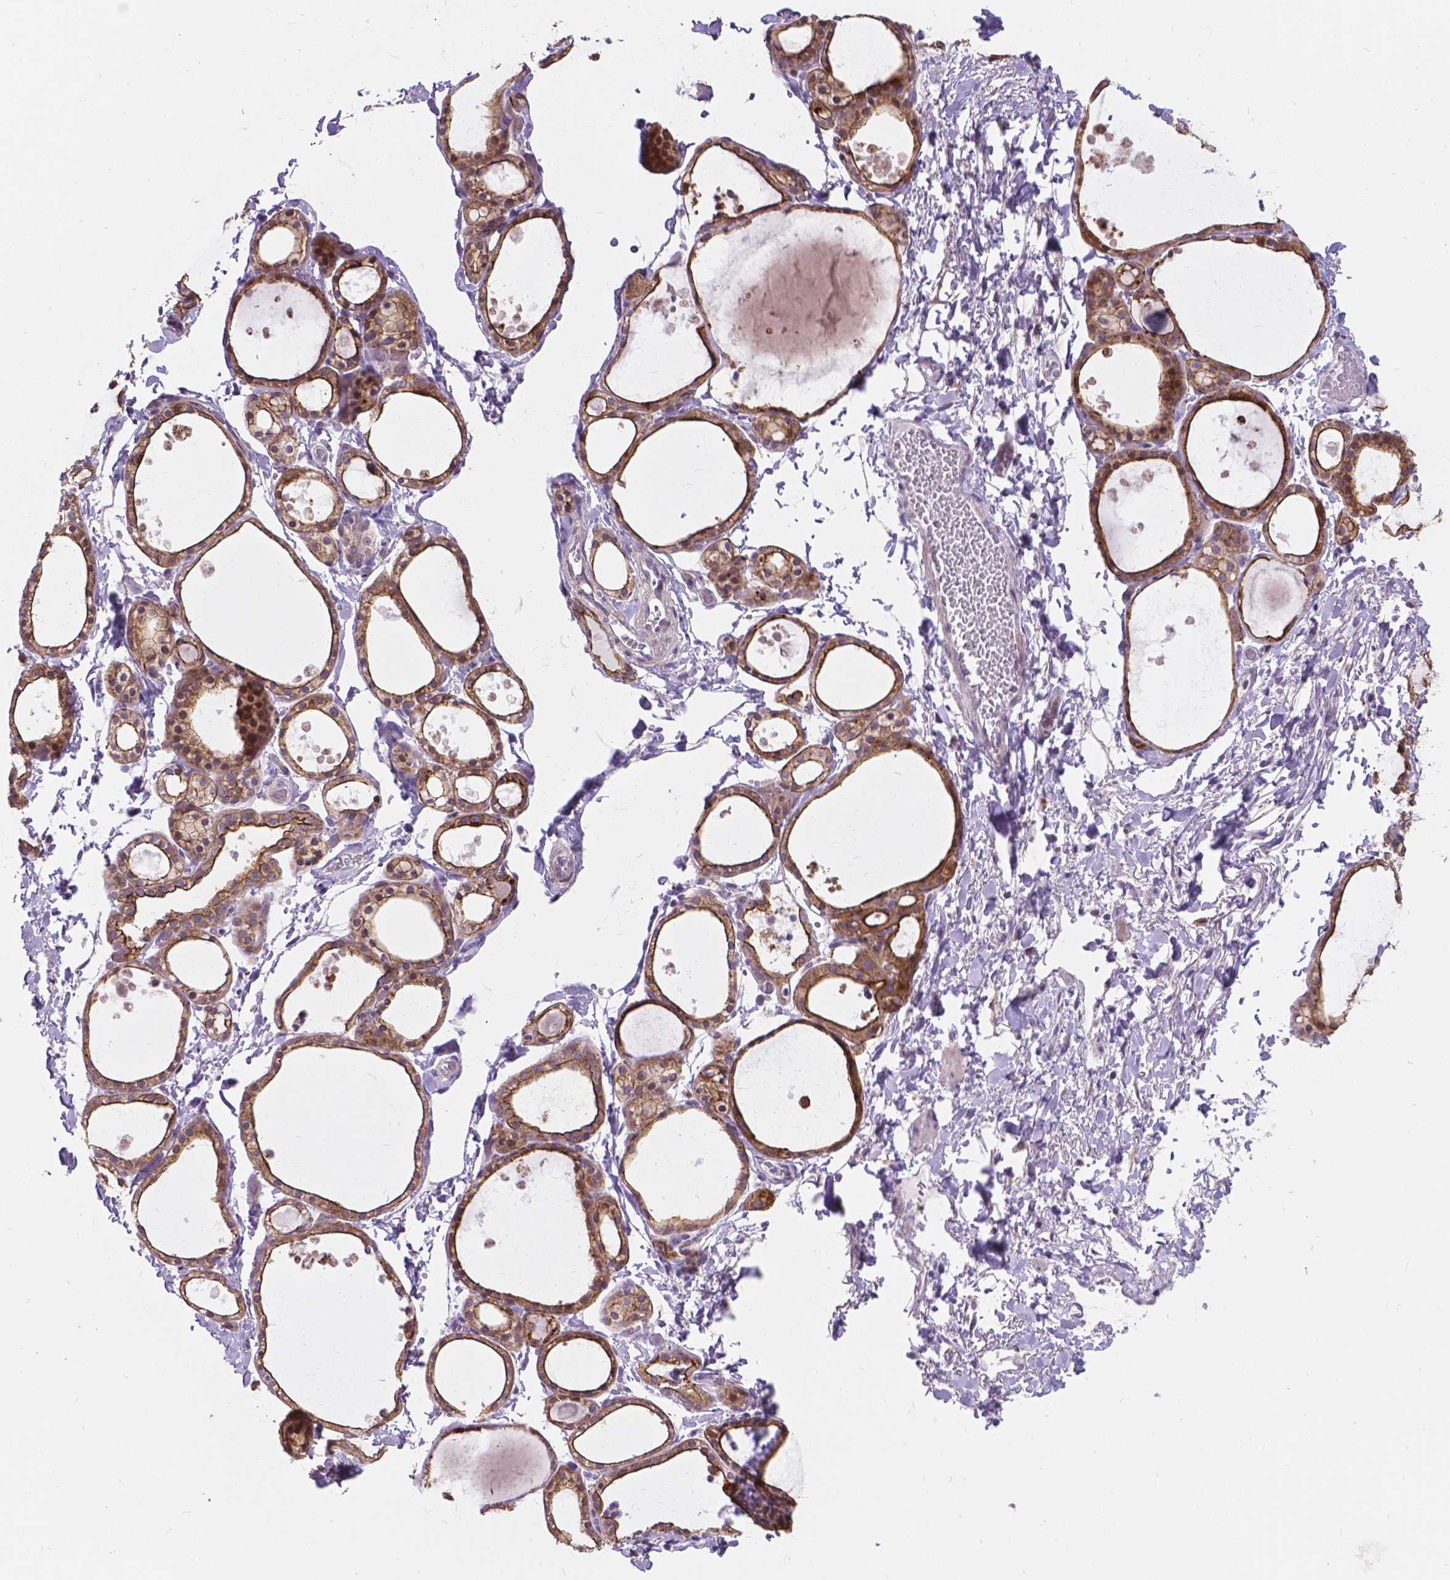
{"staining": {"intensity": "moderate", "quantity": "25%-75%", "location": "cytoplasmic/membranous"}, "tissue": "thyroid gland", "cell_type": "Glandular cells", "image_type": "normal", "snomed": [{"axis": "morphology", "description": "Normal tissue, NOS"}, {"axis": "topography", "description": "Thyroid gland"}], "caption": "IHC histopathology image of normal thyroid gland: thyroid gland stained using IHC demonstrates medium levels of moderate protein expression localized specifically in the cytoplasmic/membranous of glandular cells, appearing as a cytoplasmic/membranous brown color.", "gene": "MYH14", "patient": {"sex": "male", "age": 68}}